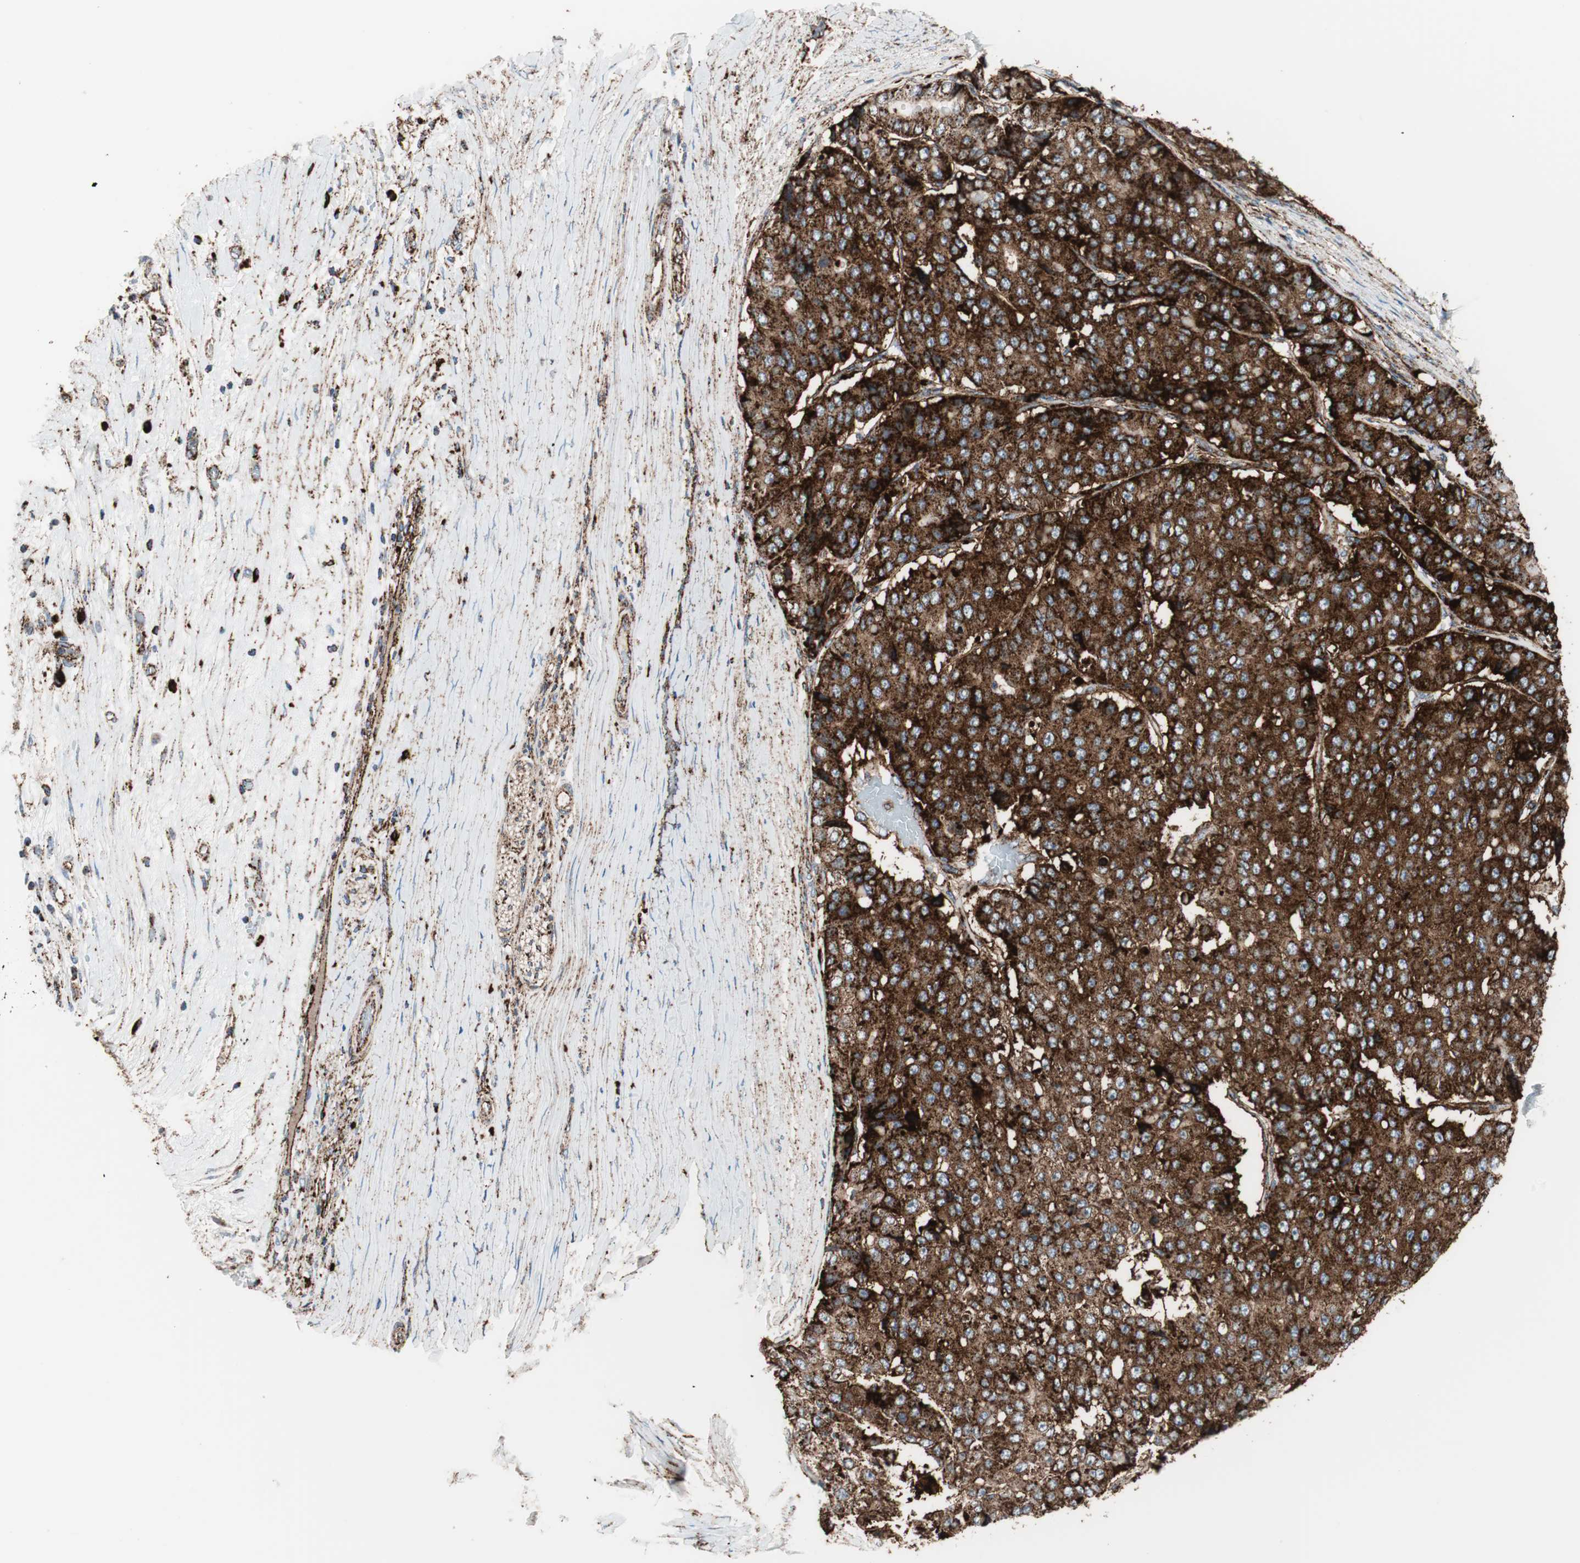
{"staining": {"intensity": "strong", "quantity": ">75%", "location": "cytoplasmic/membranous"}, "tissue": "pancreatic cancer", "cell_type": "Tumor cells", "image_type": "cancer", "snomed": [{"axis": "morphology", "description": "Adenocarcinoma, NOS"}, {"axis": "topography", "description": "Pancreas"}], "caption": "Tumor cells display high levels of strong cytoplasmic/membranous positivity in approximately >75% of cells in adenocarcinoma (pancreatic).", "gene": "LAMP1", "patient": {"sex": "male", "age": 50}}